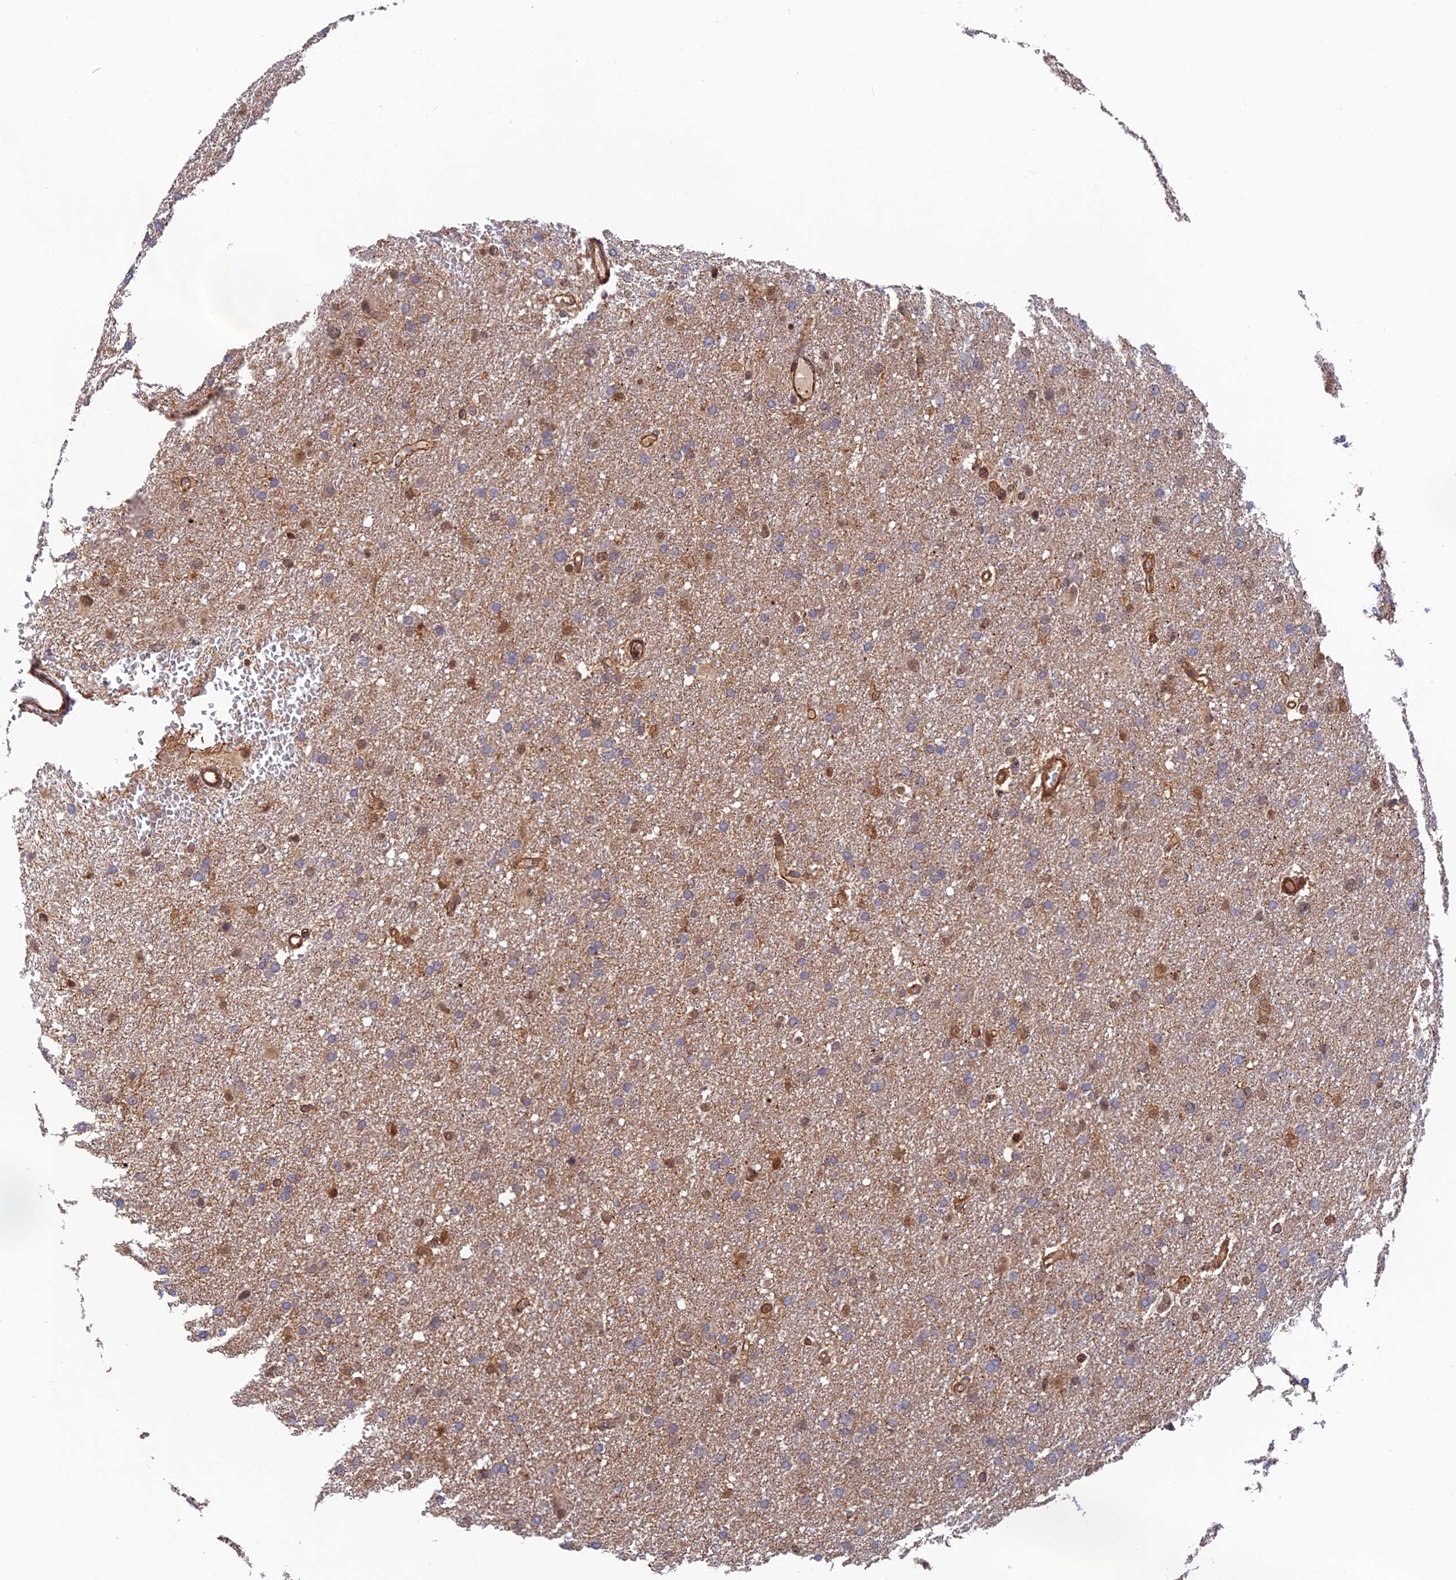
{"staining": {"intensity": "moderate", "quantity": "<25%", "location": "cytoplasmic/membranous"}, "tissue": "glioma", "cell_type": "Tumor cells", "image_type": "cancer", "snomed": [{"axis": "morphology", "description": "Glioma, malignant, High grade"}, {"axis": "topography", "description": "Cerebral cortex"}], "caption": "This is an image of IHC staining of malignant glioma (high-grade), which shows moderate positivity in the cytoplasmic/membranous of tumor cells.", "gene": "OSBPL1A", "patient": {"sex": "female", "age": 36}}